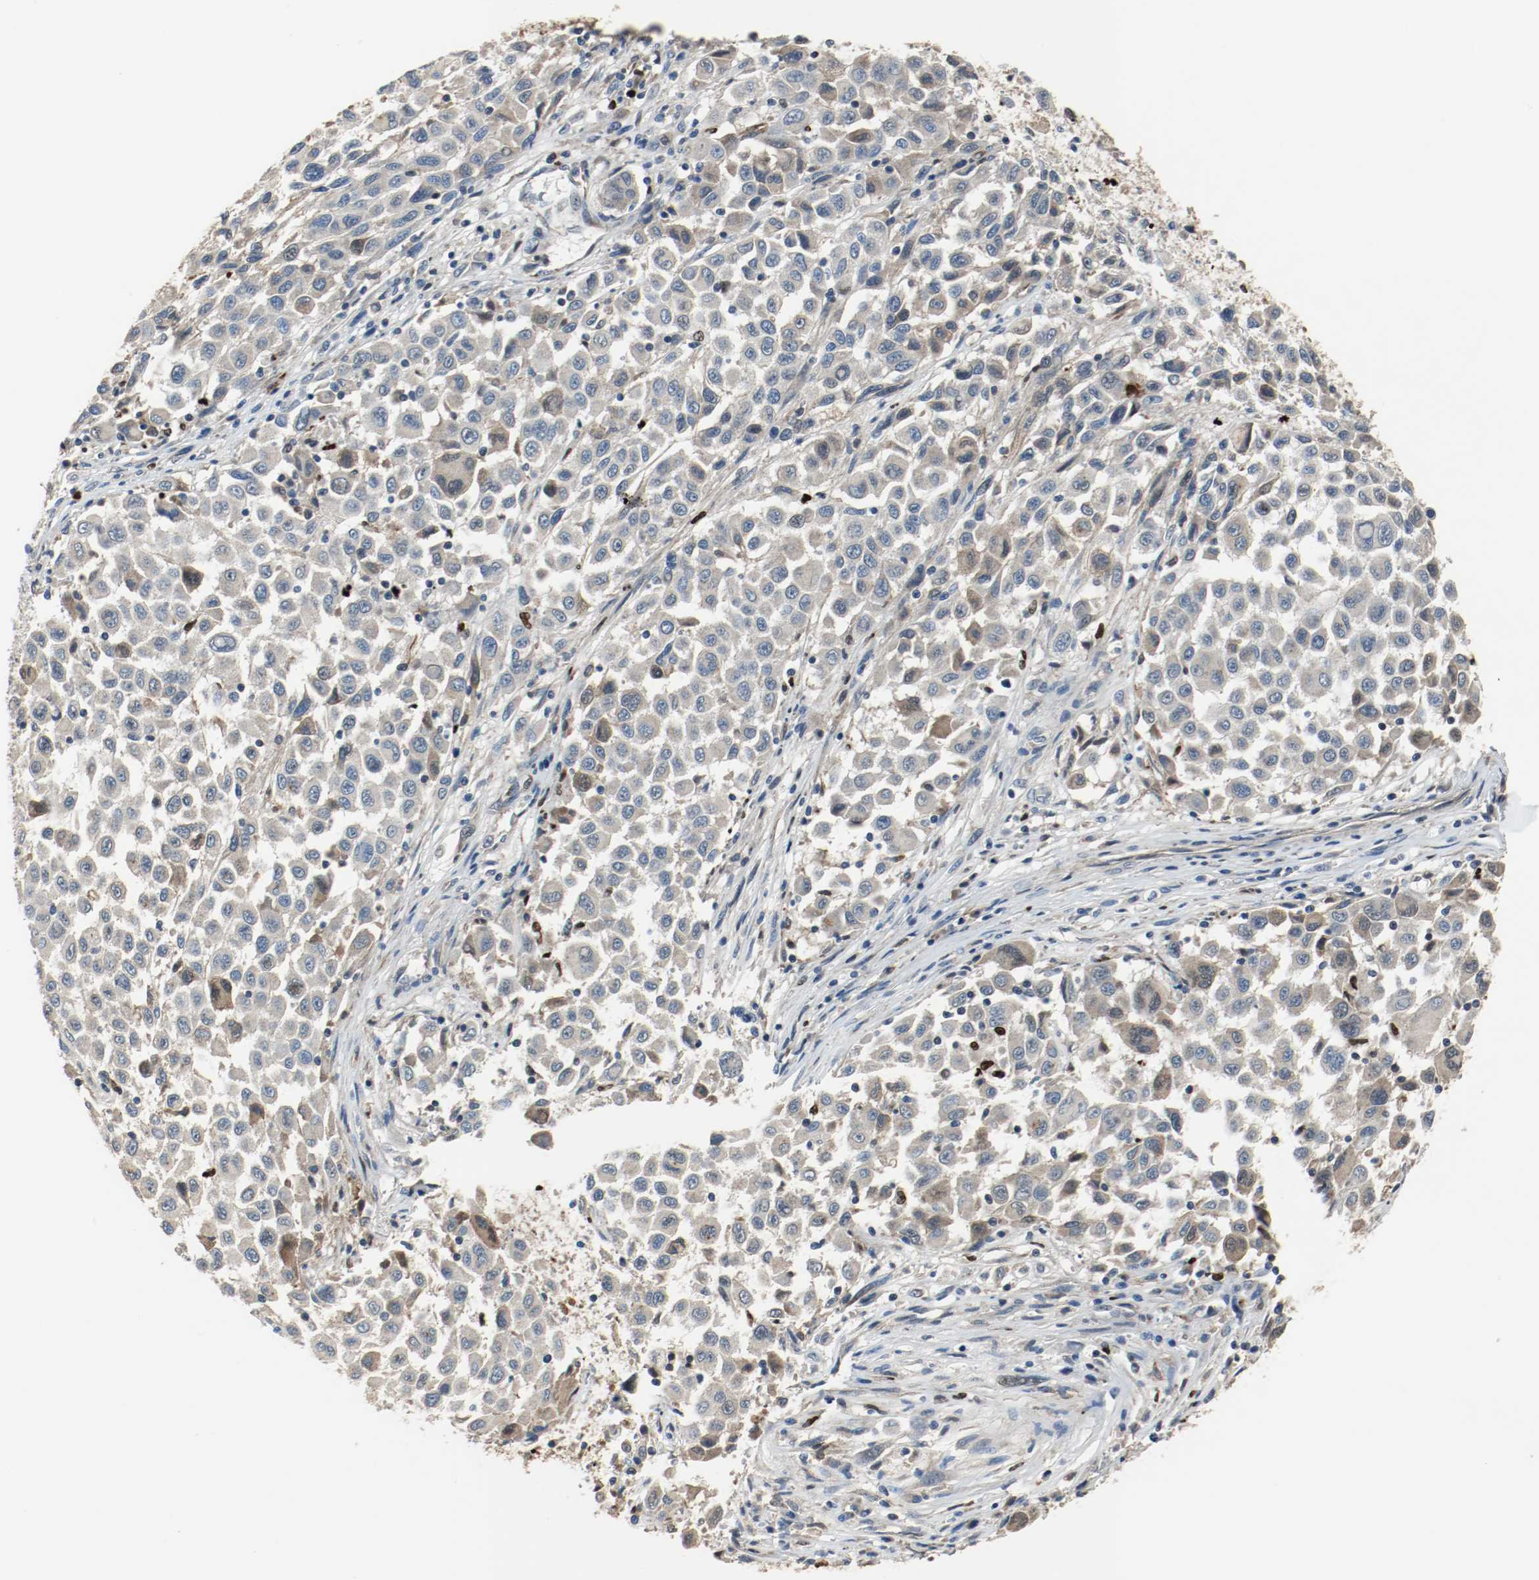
{"staining": {"intensity": "weak", "quantity": "<25%", "location": "cytoplasmic/membranous"}, "tissue": "melanoma", "cell_type": "Tumor cells", "image_type": "cancer", "snomed": [{"axis": "morphology", "description": "Malignant melanoma, Metastatic site"}, {"axis": "topography", "description": "Lymph node"}], "caption": "This is an IHC micrograph of human malignant melanoma (metastatic site). There is no positivity in tumor cells.", "gene": "BLK", "patient": {"sex": "male", "age": 61}}